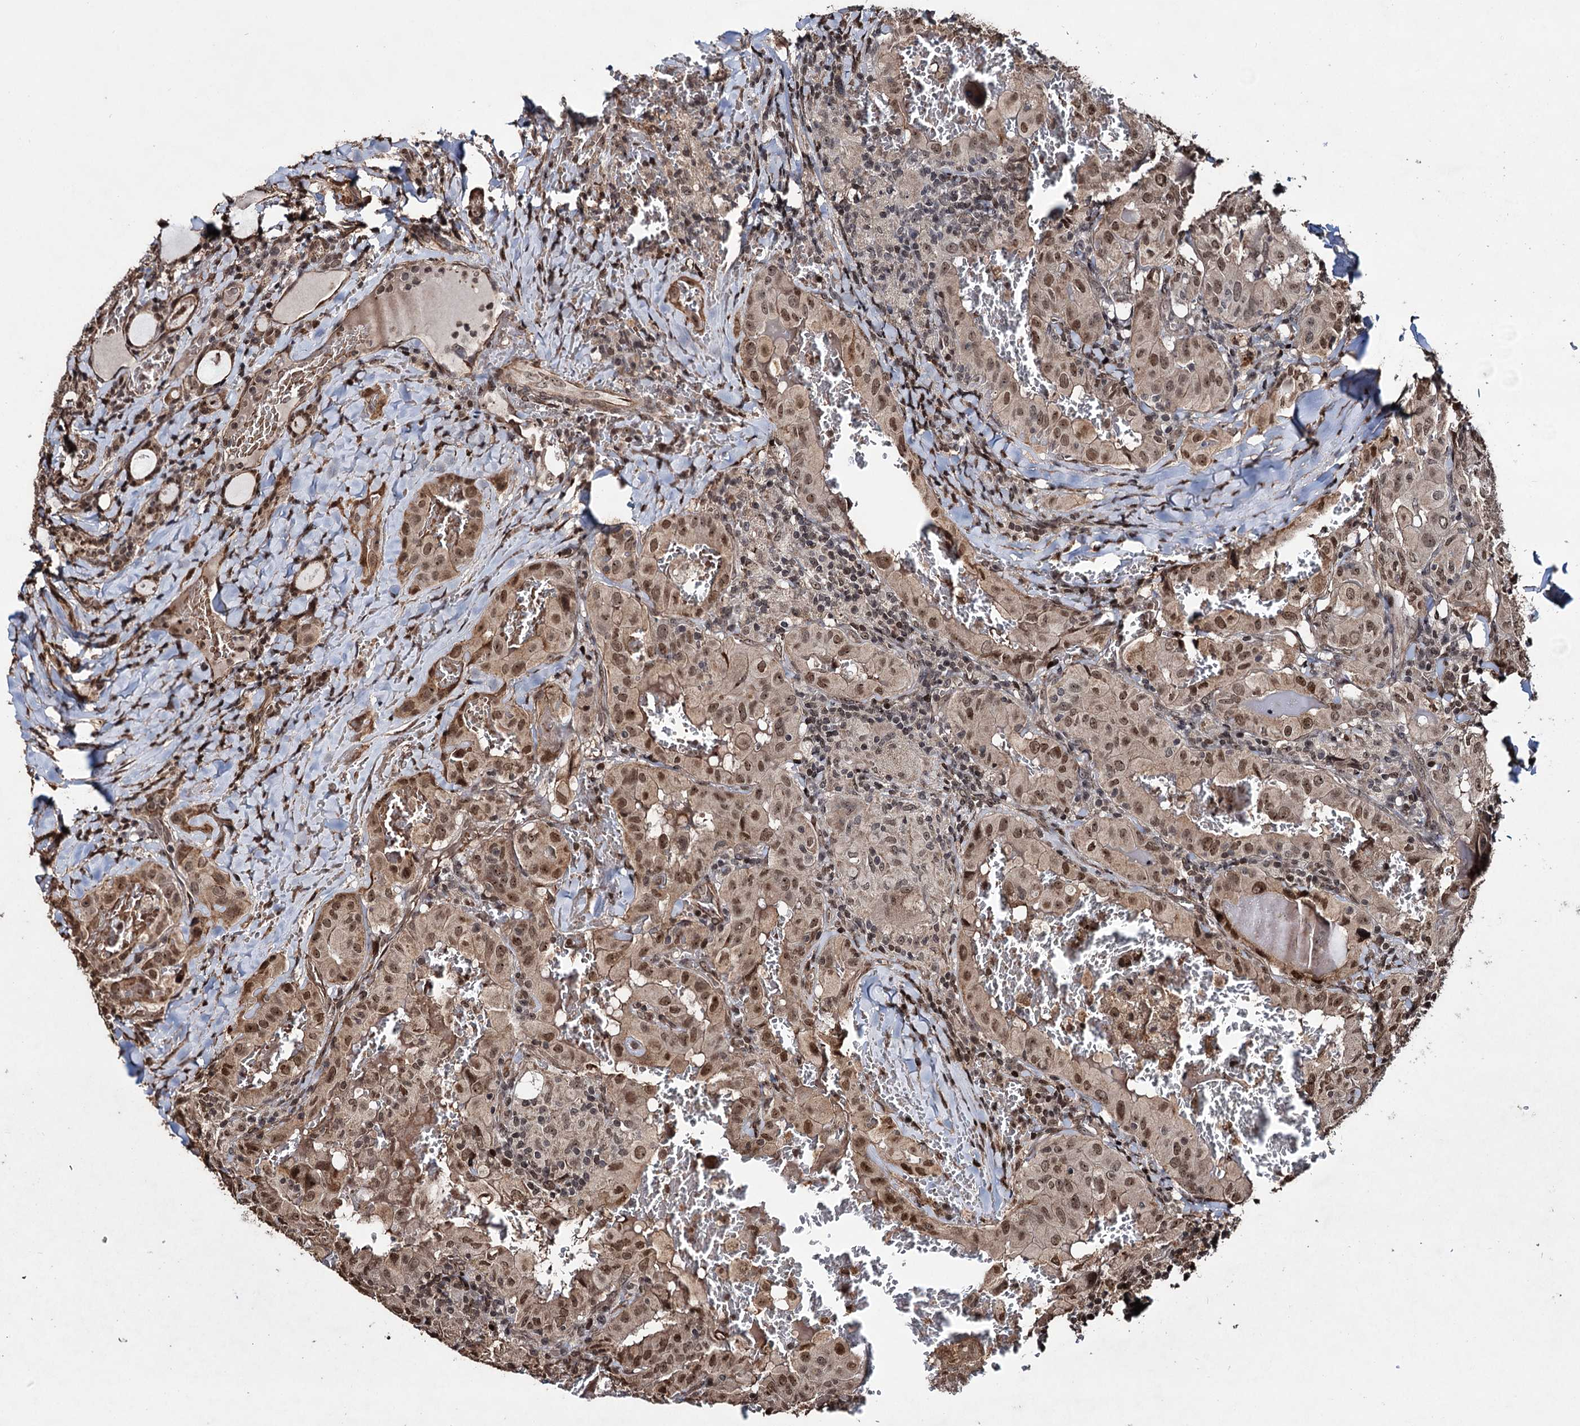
{"staining": {"intensity": "moderate", "quantity": ">75%", "location": "cytoplasmic/membranous,nuclear"}, "tissue": "thyroid cancer", "cell_type": "Tumor cells", "image_type": "cancer", "snomed": [{"axis": "morphology", "description": "Papillary adenocarcinoma, NOS"}, {"axis": "topography", "description": "Thyroid gland"}], "caption": "About >75% of tumor cells in human thyroid papillary adenocarcinoma demonstrate moderate cytoplasmic/membranous and nuclear protein expression as visualized by brown immunohistochemical staining.", "gene": "EYA4", "patient": {"sex": "female", "age": 72}}